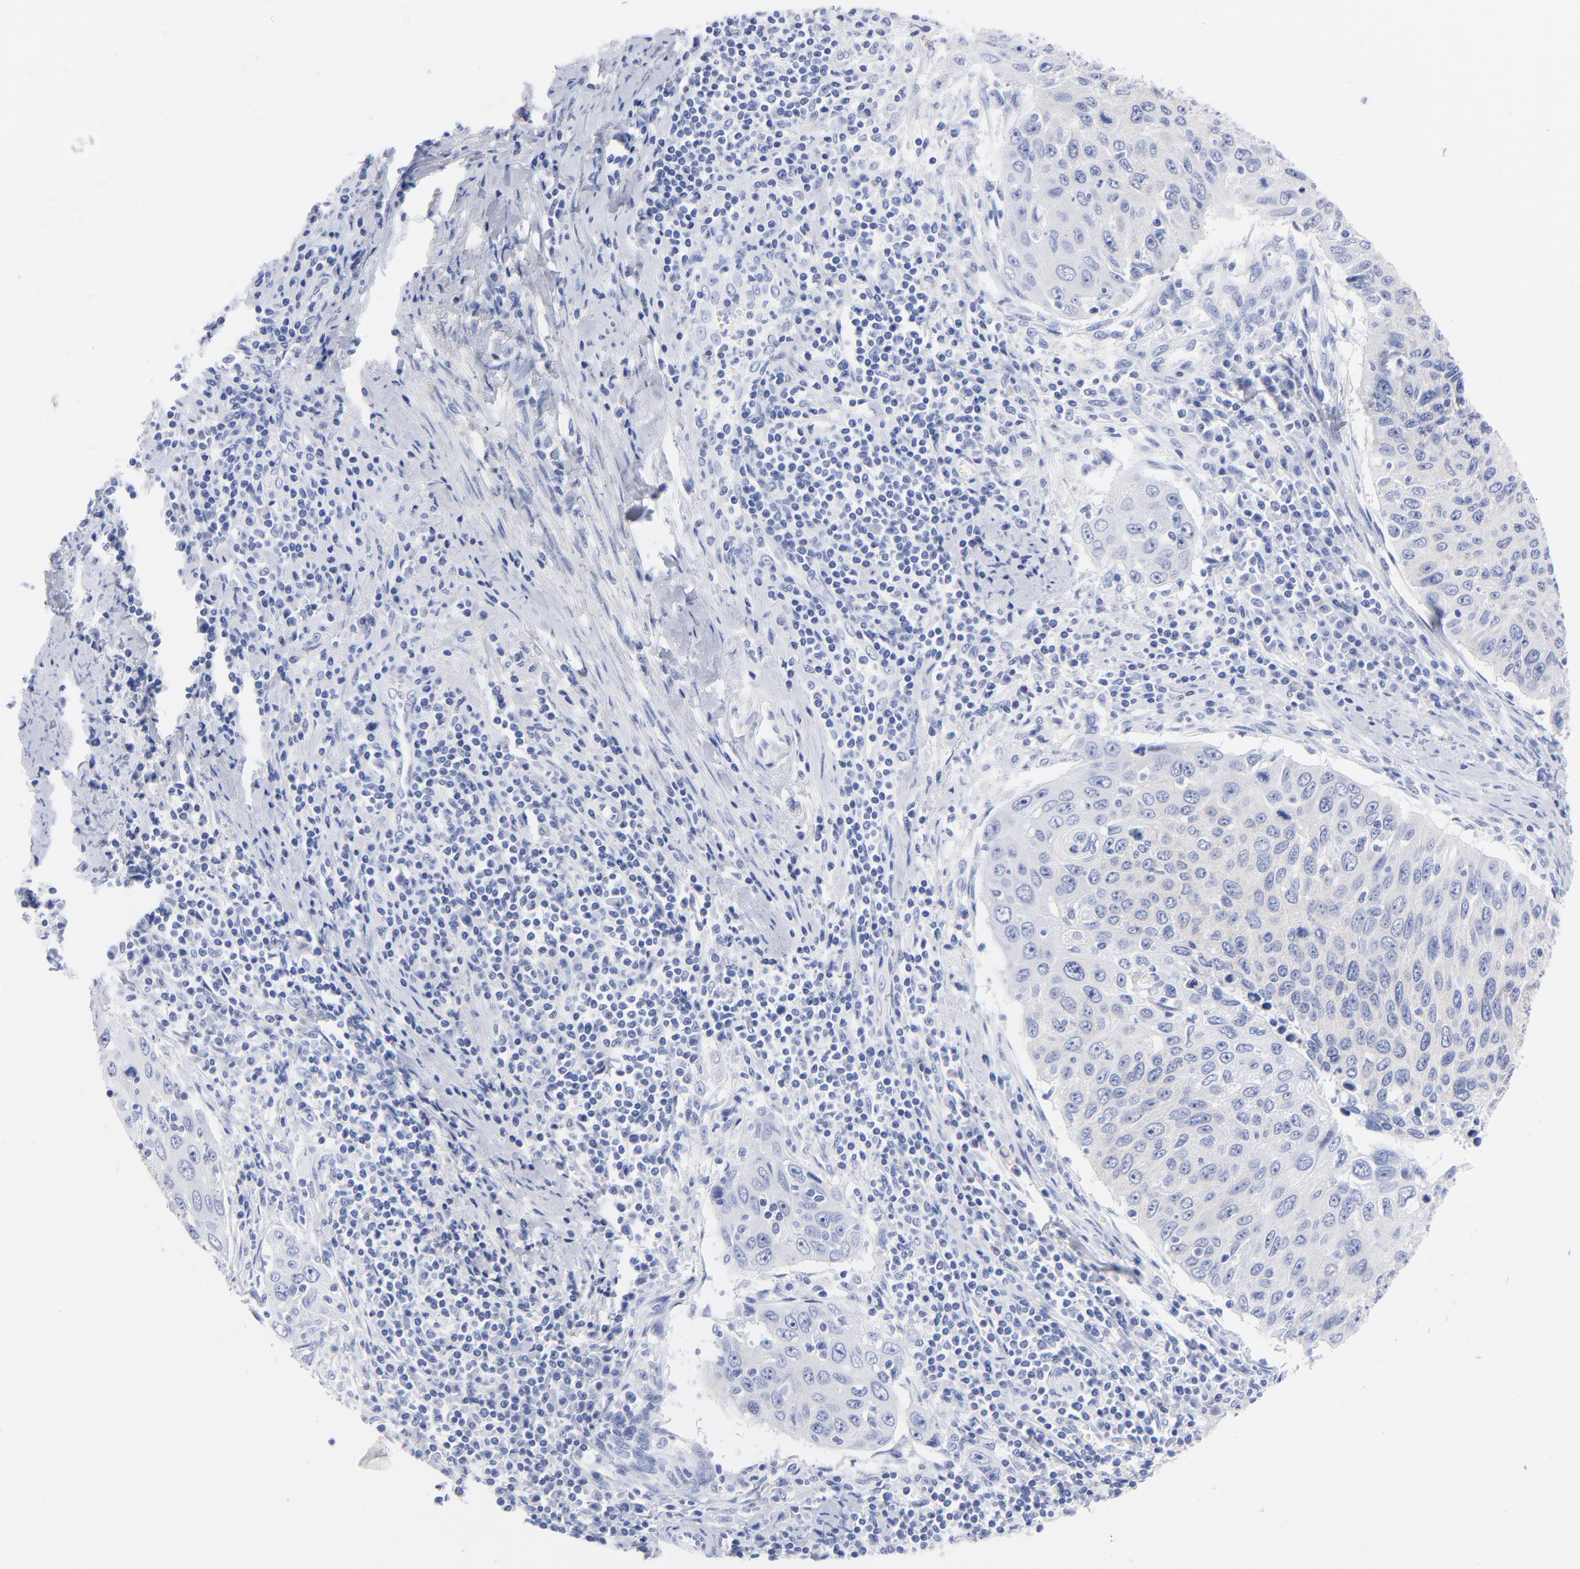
{"staining": {"intensity": "negative", "quantity": "none", "location": "none"}, "tissue": "cervical cancer", "cell_type": "Tumor cells", "image_type": "cancer", "snomed": [{"axis": "morphology", "description": "Squamous cell carcinoma, NOS"}, {"axis": "topography", "description": "Cervix"}], "caption": "Immunohistochemical staining of cervical cancer (squamous cell carcinoma) reveals no significant positivity in tumor cells.", "gene": "ACY1", "patient": {"sex": "female", "age": 53}}